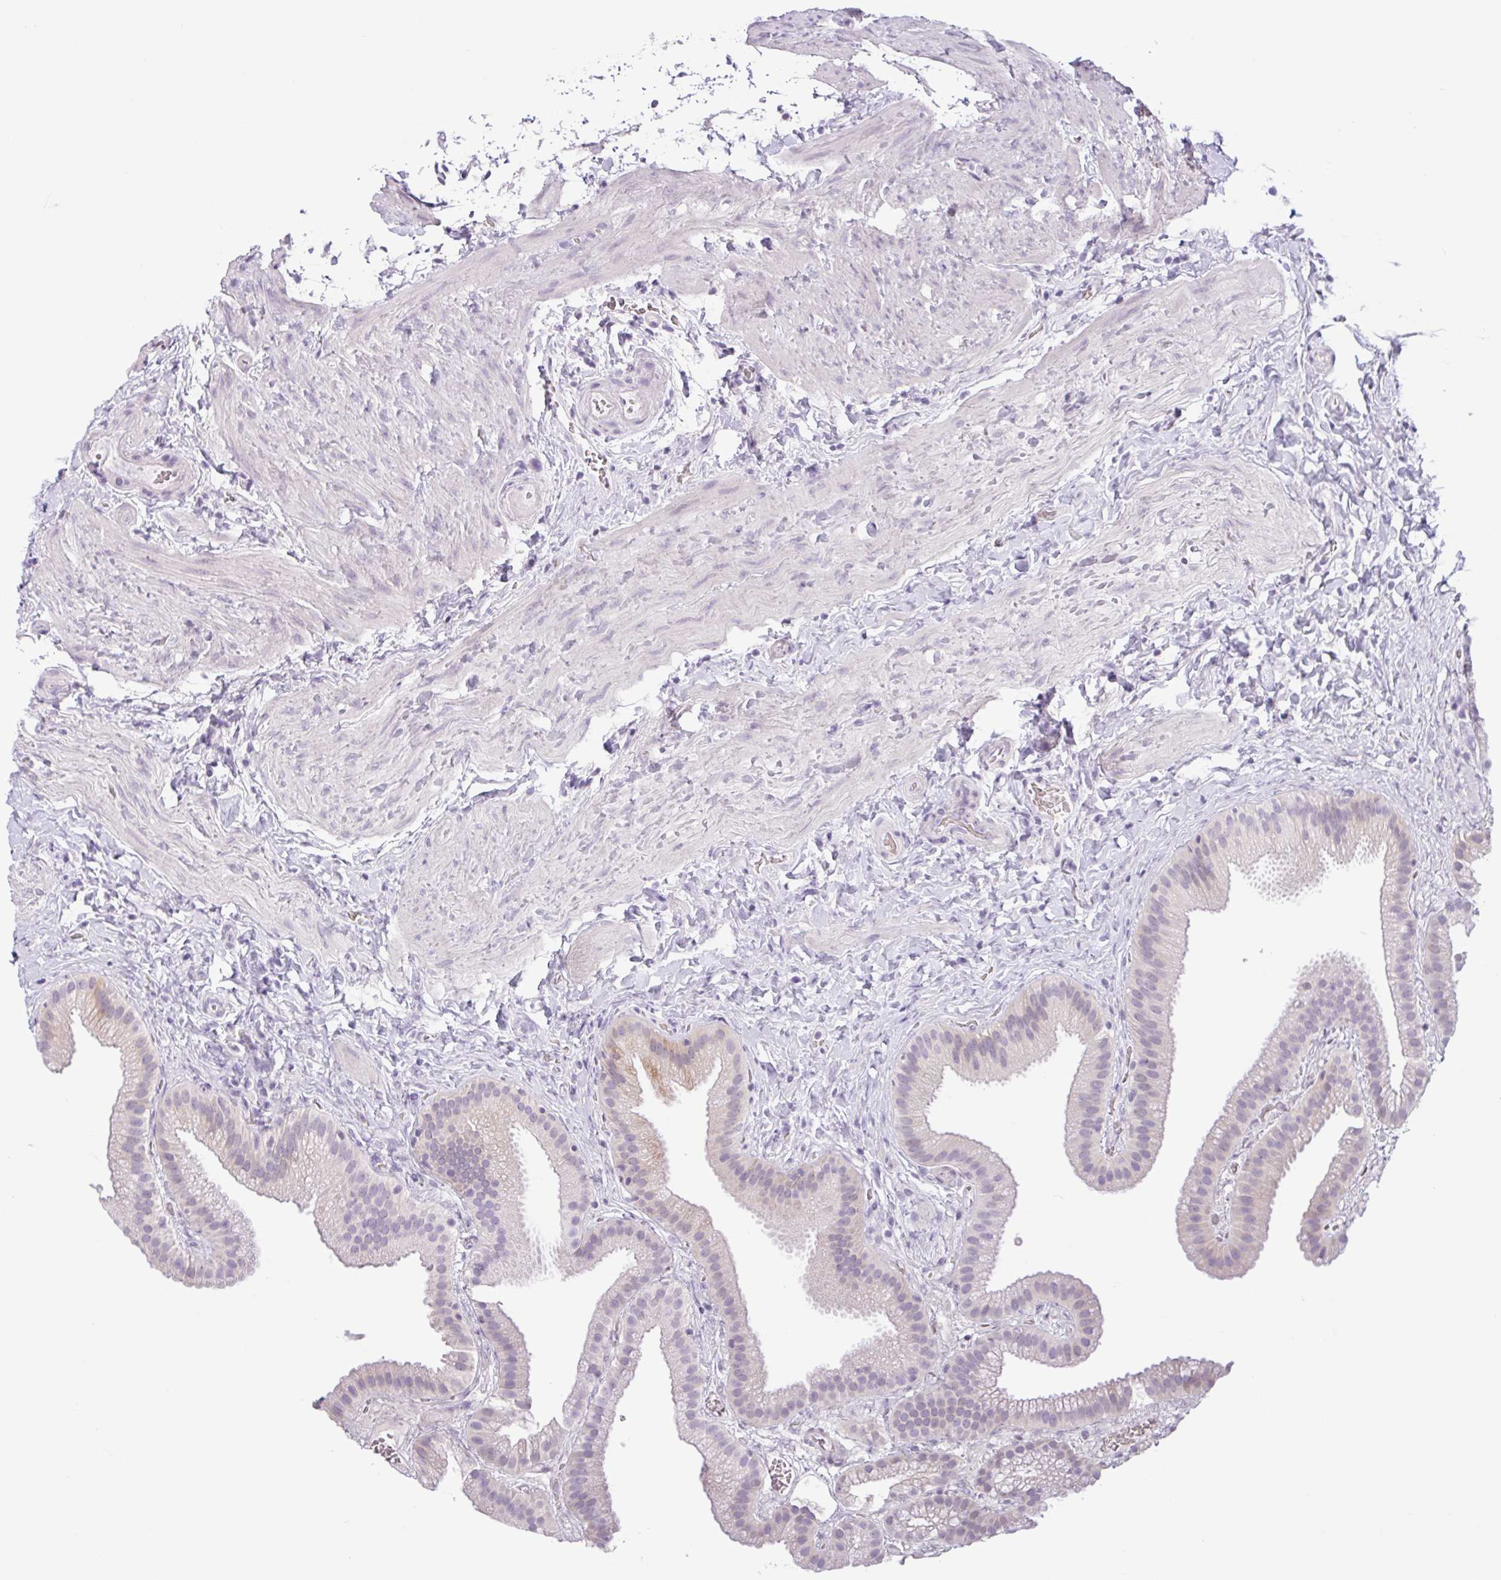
{"staining": {"intensity": "moderate", "quantity": "25%-75%", "location": "cytoplasmic/membranous"}, "tissue": "gallbladder", "cell_type": "Glandular cells", "image_type": "normal", "snomed": [{"axis": "morphology", "description": "Normal tissue, NOS"}, {"axis": "topography", "description": "Gallbladder"}], "caption": "Immunohistochemistry (IHC) staining of unremarkable gallbladder, which demonstrates medium levels of moderate cytoplasmic/membranous expression in approximately 25%-75% of glandular cells indicating moderate cytoplasmic/membranous protein staining. The staining was performed using DAB (3,3'-diaminobenzidine) (brown) for protein detection and nuclei were counterstained in hematoxylin (blue).", "gene": "CTSE", "patient": {"sex": "female", "age": 63}}